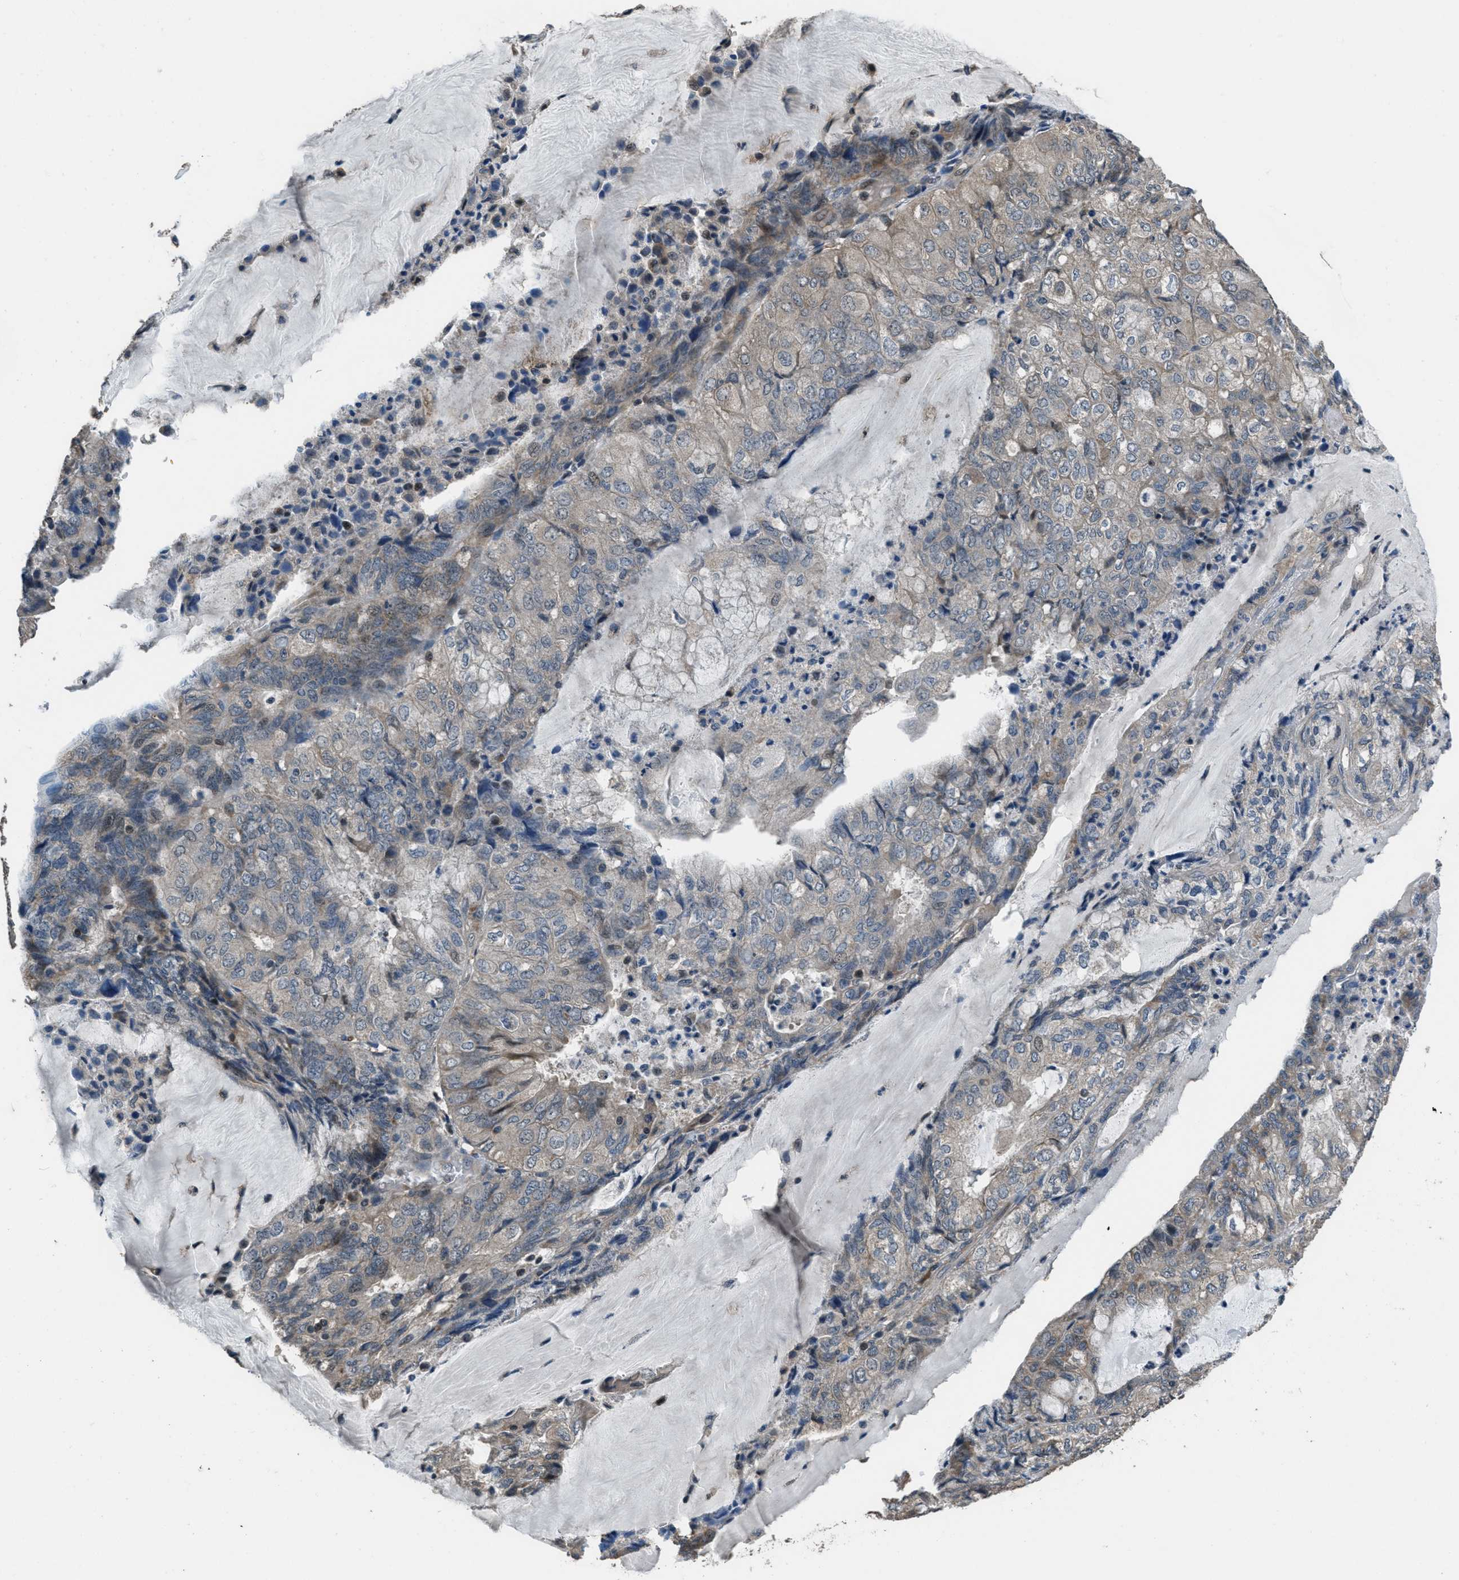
{"staining": {"intensity": "negative", "quantity": "none", "location": "none"}, "tissue": "endometrial cancer", "cell_type": "Tumor cells", "image_type": "cancer", "snomed": [{"axis": "morphology", "description": "Adenocarcinoma, NOS"}, {"axis": "topography", "description": "Endometrium"}], "caption": "Immunohistochemical staining of endometrial cancer (adenocarcinoma) demonstrates no significant expression in tumor cells. Nuclei are stained in blue.", "gene": "NAT1", "patient": {"sex": "female", "age": 81}}